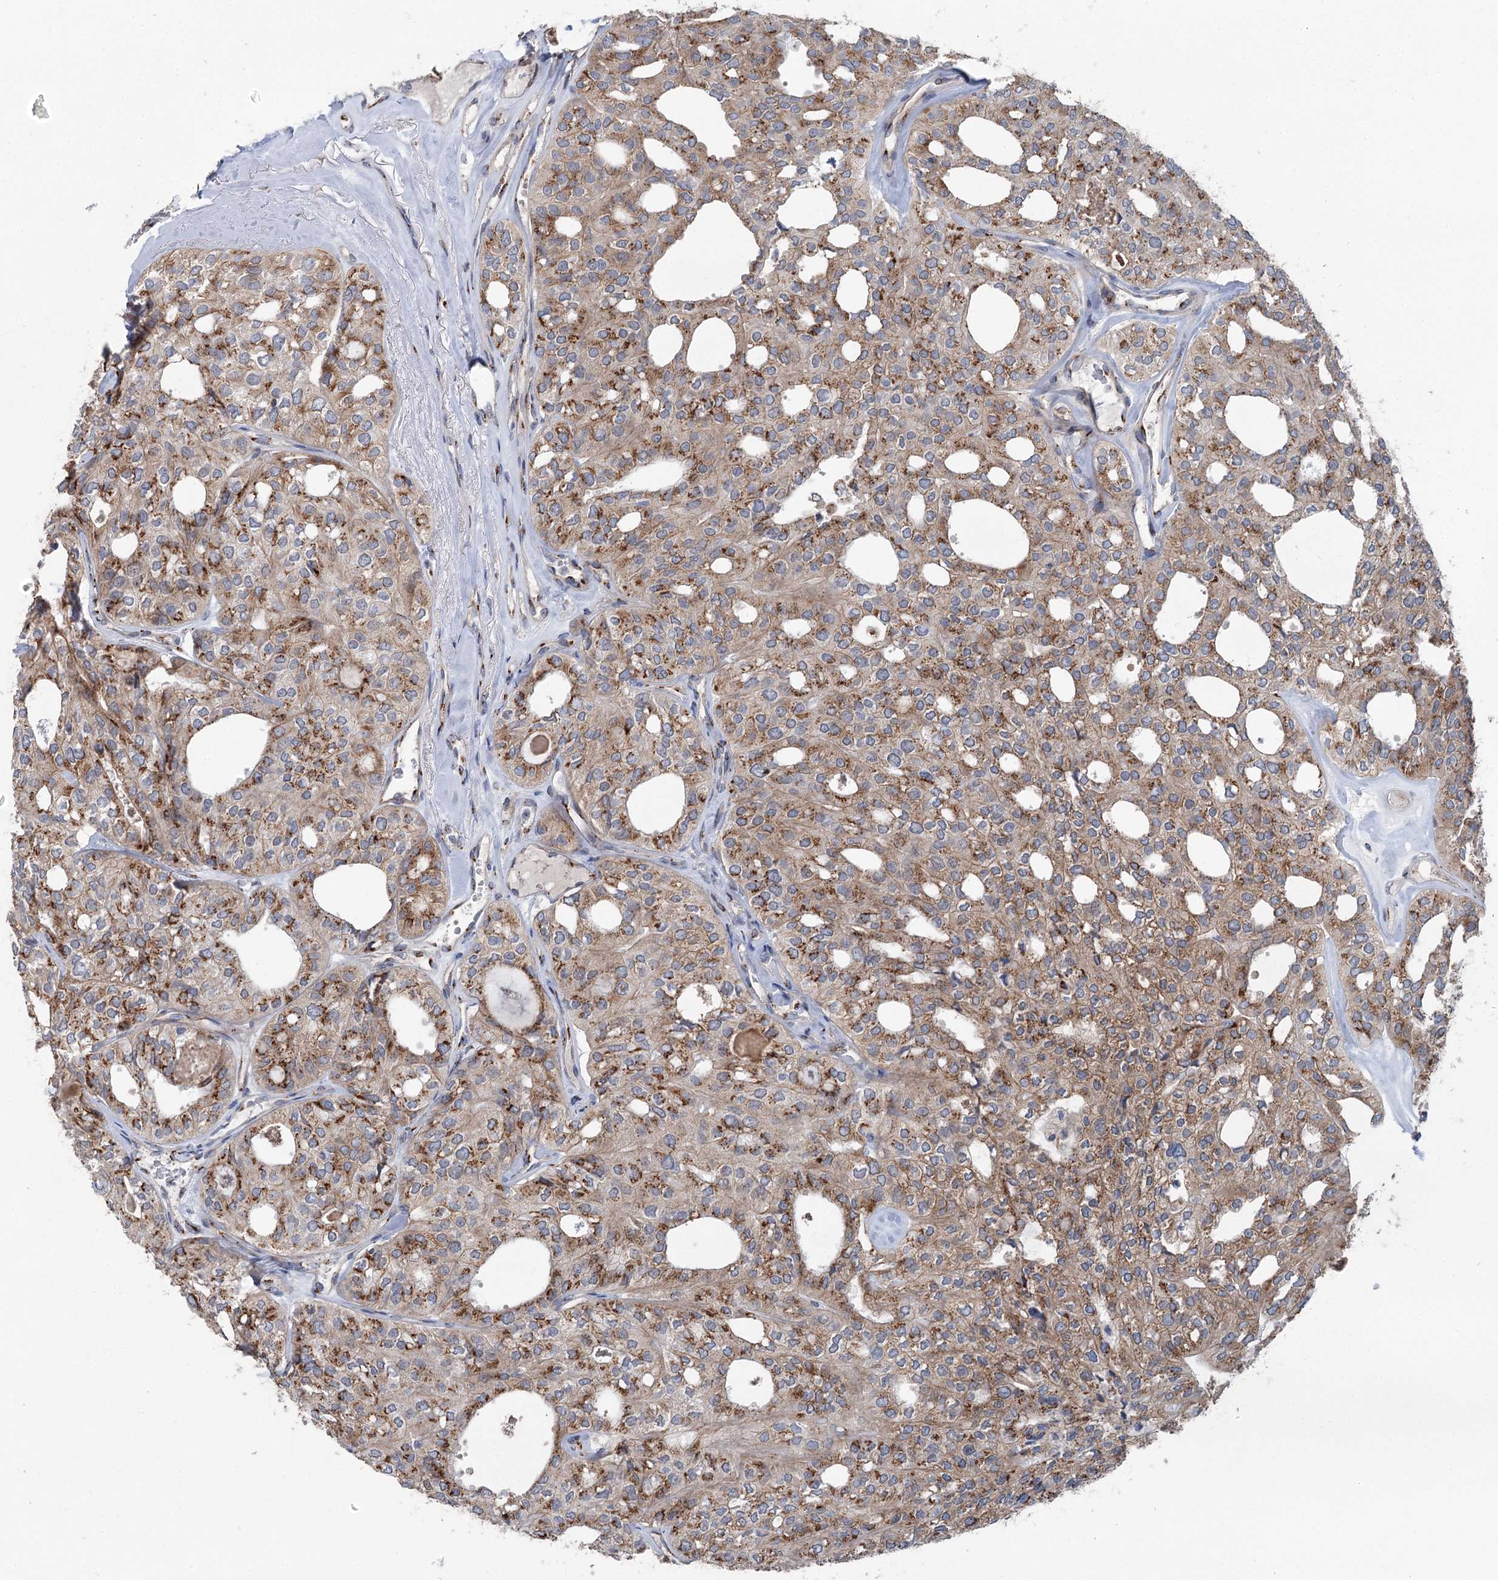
{"staining": {"intensity": "moderate", "quantity": ">75%", "location": "cytoplasmic/membranous"}, "tissue": "thyroid cancer", "cell_type": "Tumor cells", "image_type": "cancer", "snomed": [{"axis": "morphology", "description": "Follicular adenoma carcinoma, NOS"}, {"axis": "topography", "description": "Thyroid gland"}], "caption": "An image of human thyroid cancer (follicular adenoma carcinoma) stained for a protein shows moderate cytoplasmic/membranous brown staining in tumor cells.", "gene": "ITIH5", "patient": {"sex": "male", "age": 75}}